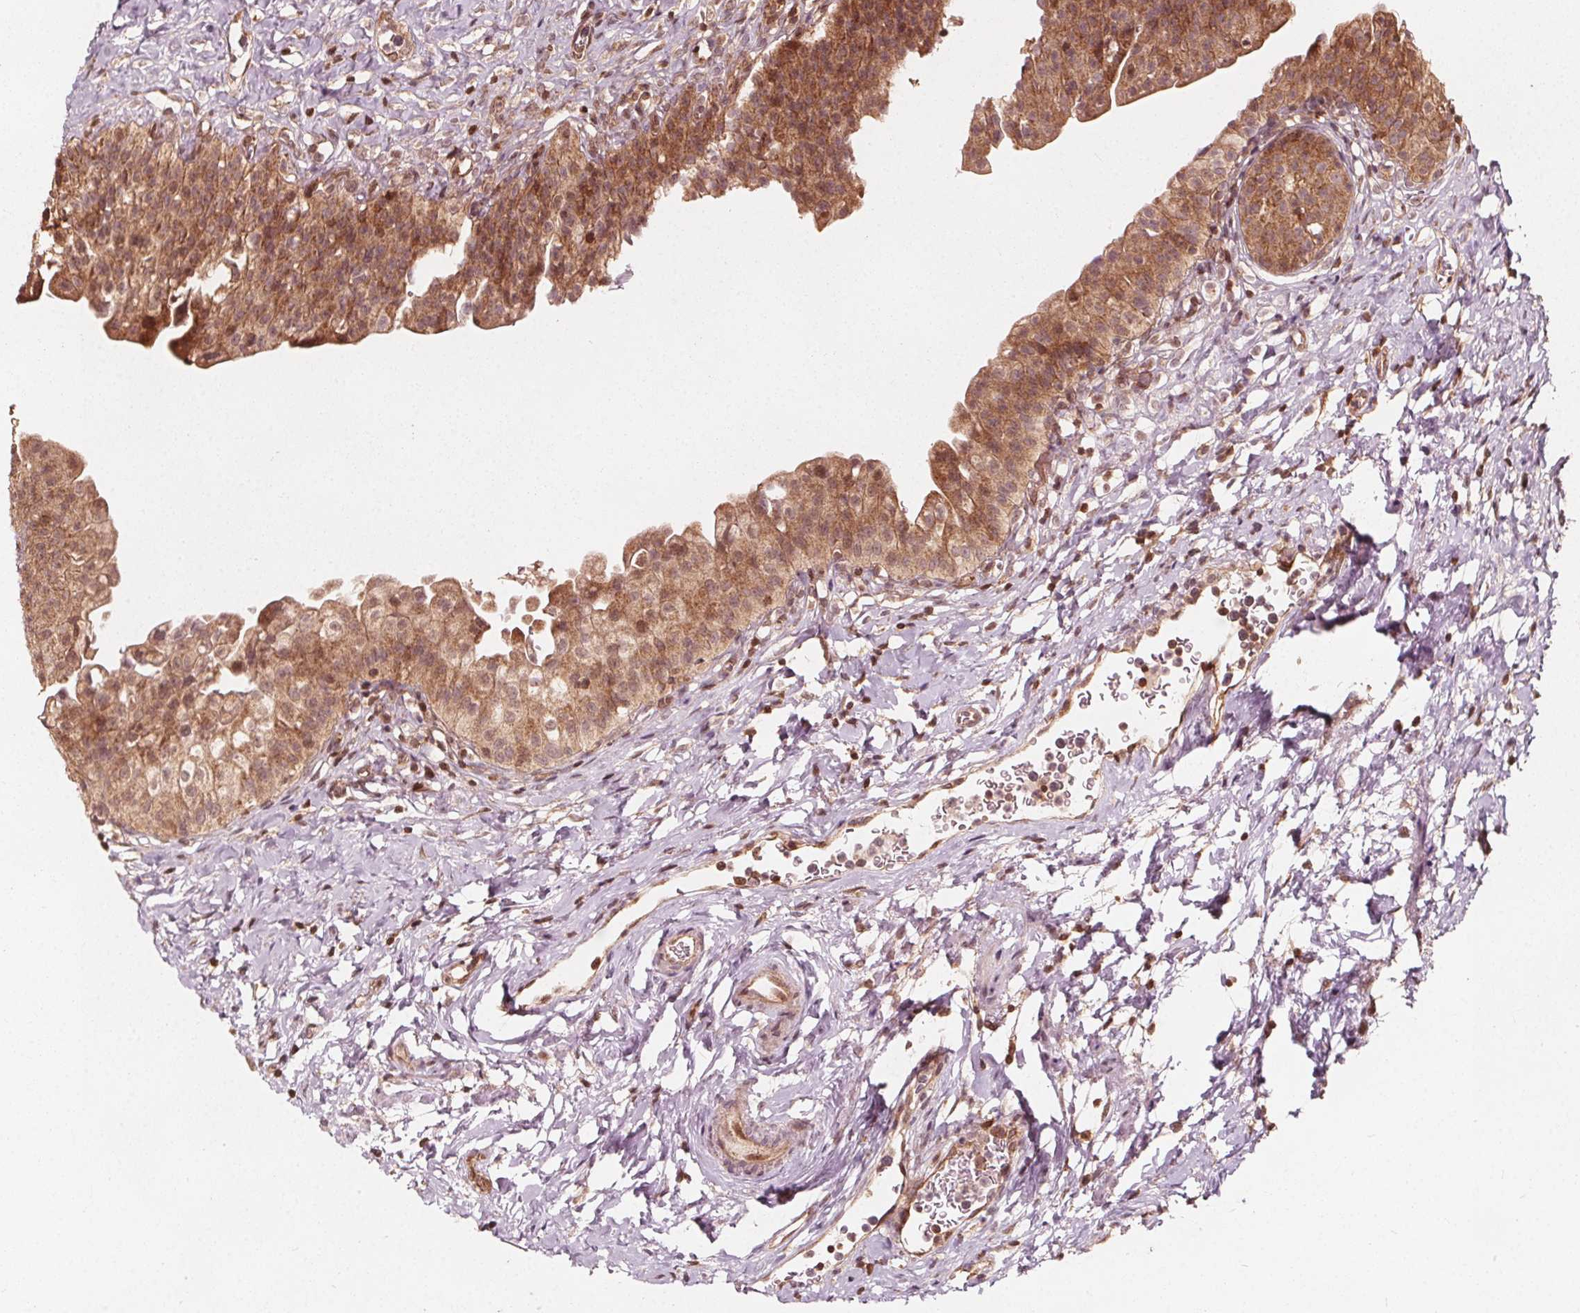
{"staining": {"intensity": "moderate", "quantity": ">75%", "location": "cytoplasmic/membranous,nuclear"}, "tissue": "urinary bladder", "cell_type": "Urothelial cells", "image_type": "normal", "snomed": [{"axis": "morphology", "description": "Normal tissue, NOS"}, {"axis": "topography", "description": "Urinary bladder"}], "caption": "Immunohistochemical staining of benign human urinary bladder reveals moderate cytoplasmic/membranous,nuclear protein positivity in approximately >75% of urothelial cells.", "gene": "AIP", "patient": {"sex": "male", "age": 76}}